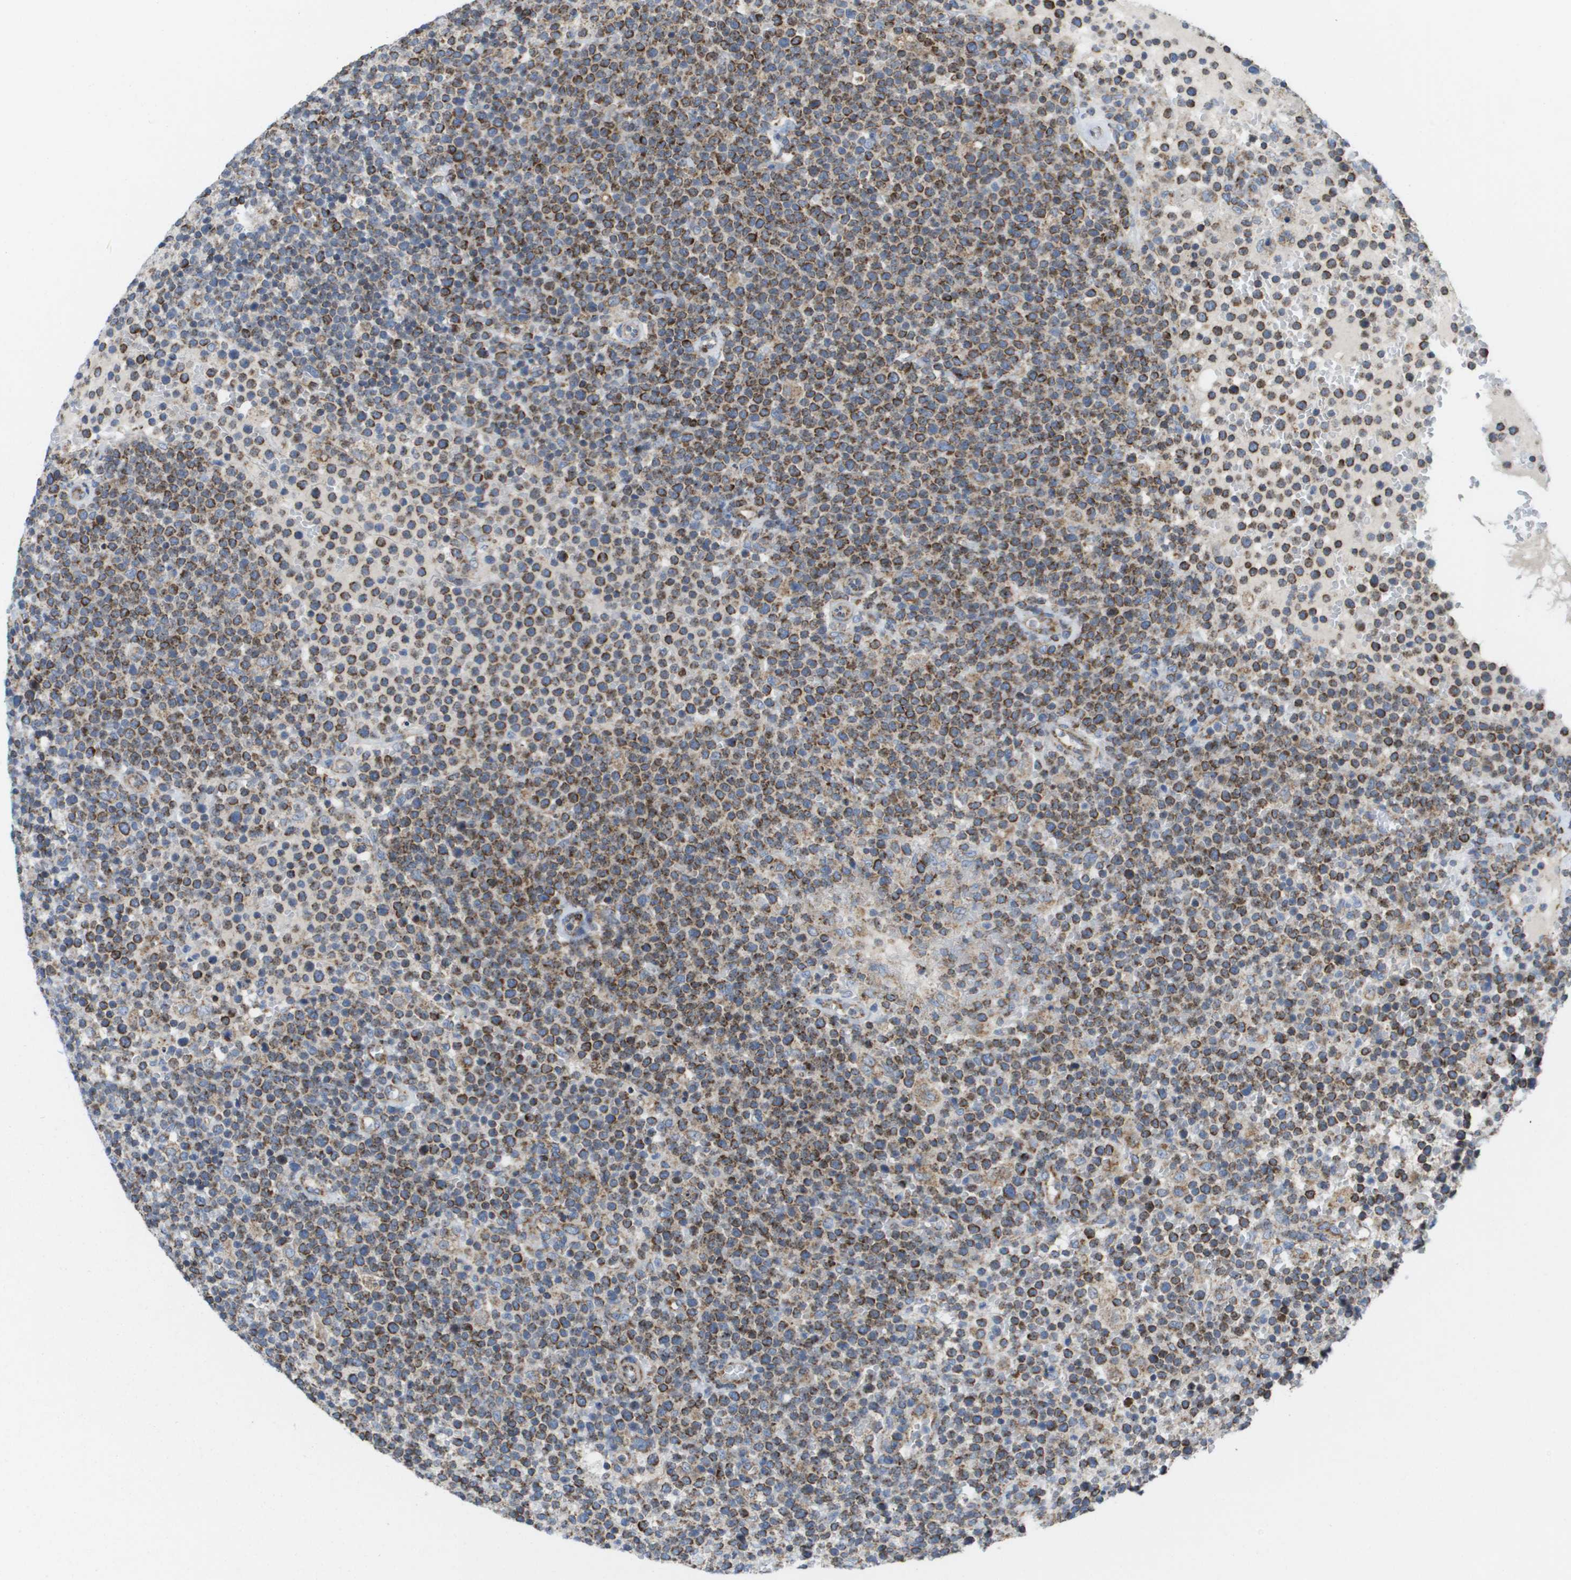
{"staining": {"intensity": "strong", "quantity": "25%-75%", "location": "cytoplasmic/membranous"}, "tissue": "lymphoma", "cell_type": "Tumor cells", "image_type": "cancer", "snomed": [{"axis": "morphology", "description": "Malignant lymphoma, non-Hodgkin's type, High grade"}, {"axis": "topography", "description": "Lymph node"}], "caption": "Immunohistochemical staining of high-grade malignant lymphoma, non-Hodgkin's type displays high levels of strong cytoplasmic/membranous protein expression in about 25%-75% of tumor cells. (Stains: DAB in brown, nuclei in blue, Microscopy: brightfield microscopy at high magnification).", "gene": "FIS1", "patient": {"sex": "male", "age": 61}}